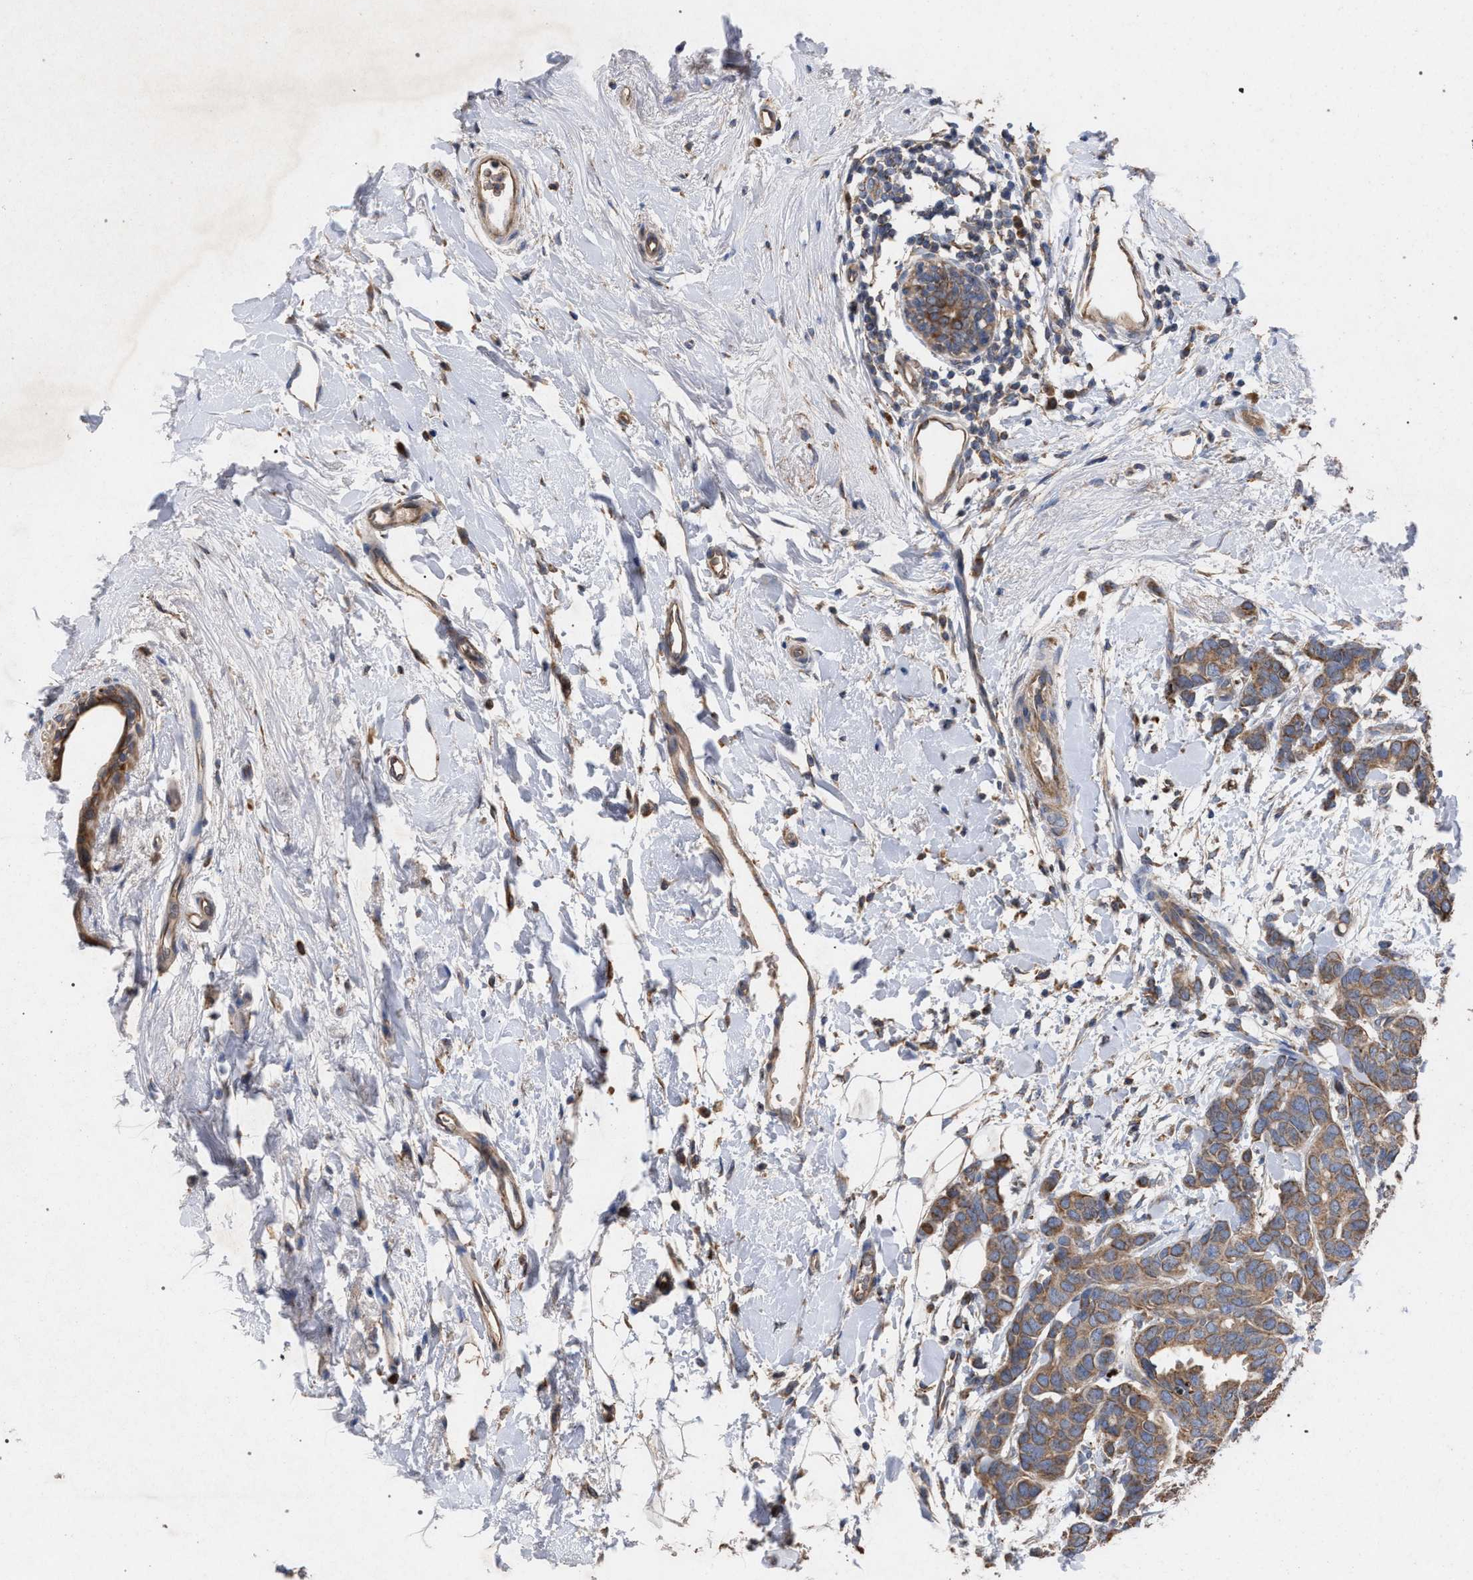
{"staining": {"intensity": "moderate", "quantity": ">75%", "location": "cytoplasmic/membranous"}, "tissue": "breast cancer", "cell_type": "Tumor cells", "image_type": "cancer", "snomed": [{"axis": "morphology", "description": "Duct carcinoma"}, {"axis": "topography", "description": "Breast"}], "caption": "Breast cancer stained with a protein marker shows moderate staining in tumor cells.", "gene": "BCL2L12", "patient": {"sex": "female", "age": 87}}